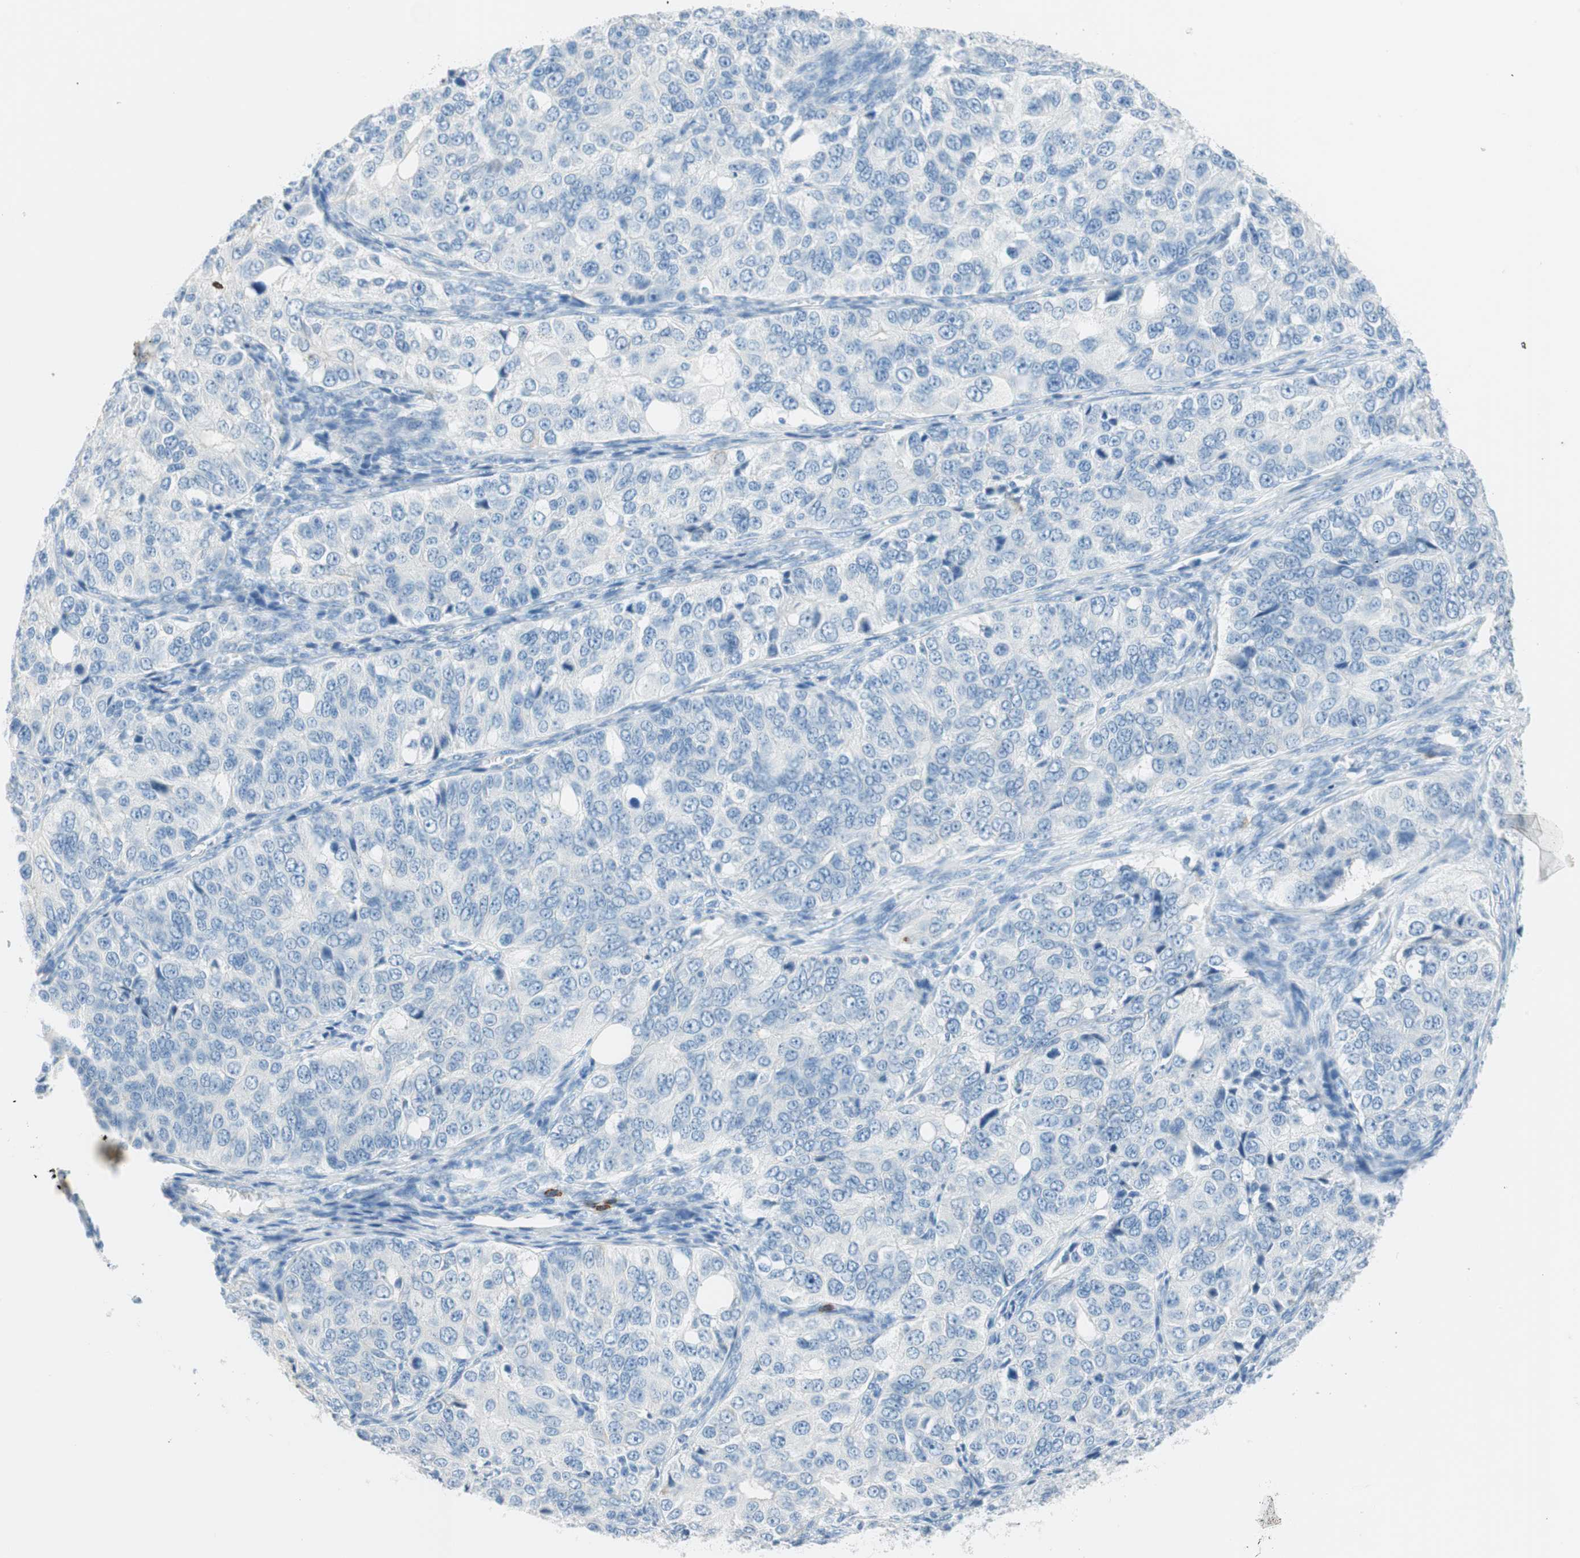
{"staining": {"intensity": "negative", "quantity": "none", "location": "none"}, "tissue": "ovarian cancer", "cell_type": "Tumor cells", "image_type": "cancer", "snomed": [{"axis": "morphology", "description": "Carcinoma, endometroid"}, {"axis": "topography", "description": "Ovary"}], "caption": "Immunohistochemistry (IHC) micrograph of neoplastic tissue: human ovarian cancer (endometroid carcinoma) stained with DAB reveals no significant protein staining in tumor cells.", "gene": "TNFRSF13C", "patient": {"sex": "female", "age": 51}}